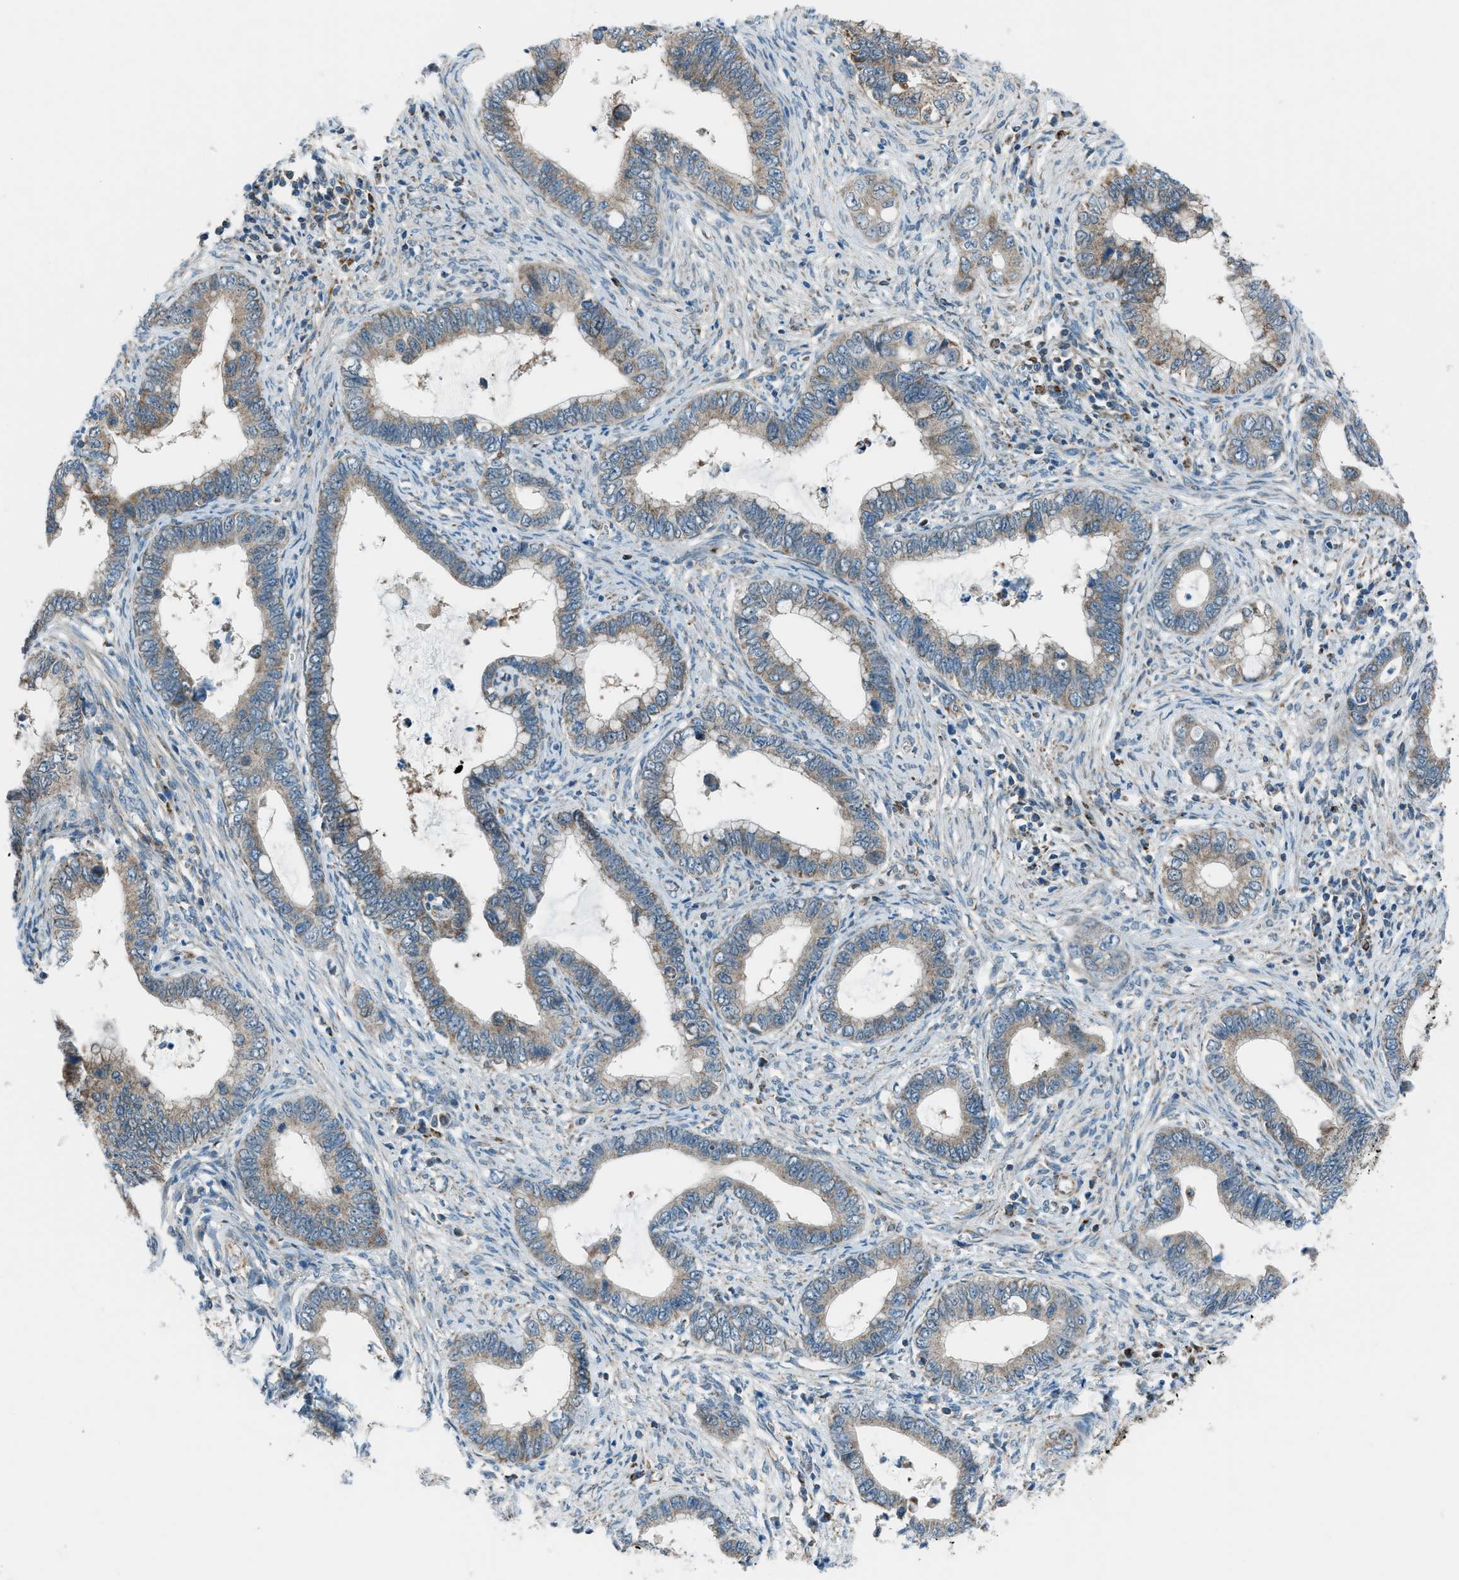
{"staining": {"intensity": "weak", "quantity": ">75%", "location": "cytoplasmic/membranous"}, "tissue": "cervical cancer", "cell_type": "Tumor cells", "image_type": "cancer", "snomed": [{"axis": "morphology", "description": "Adenocarcinoma, NOS"}, {"axis": "topography", "description": "Cervix"}], "caption": "High-power microscopy captured an immunohistochemistry (IHC) photomicrograph of cervical adenocarcinoma, revealing weak cytoplasmic/membranous positivity in approximately >75% of tumor cells.", "gene": "PIGG", "patient": {"sex": "female", "age": 44}}